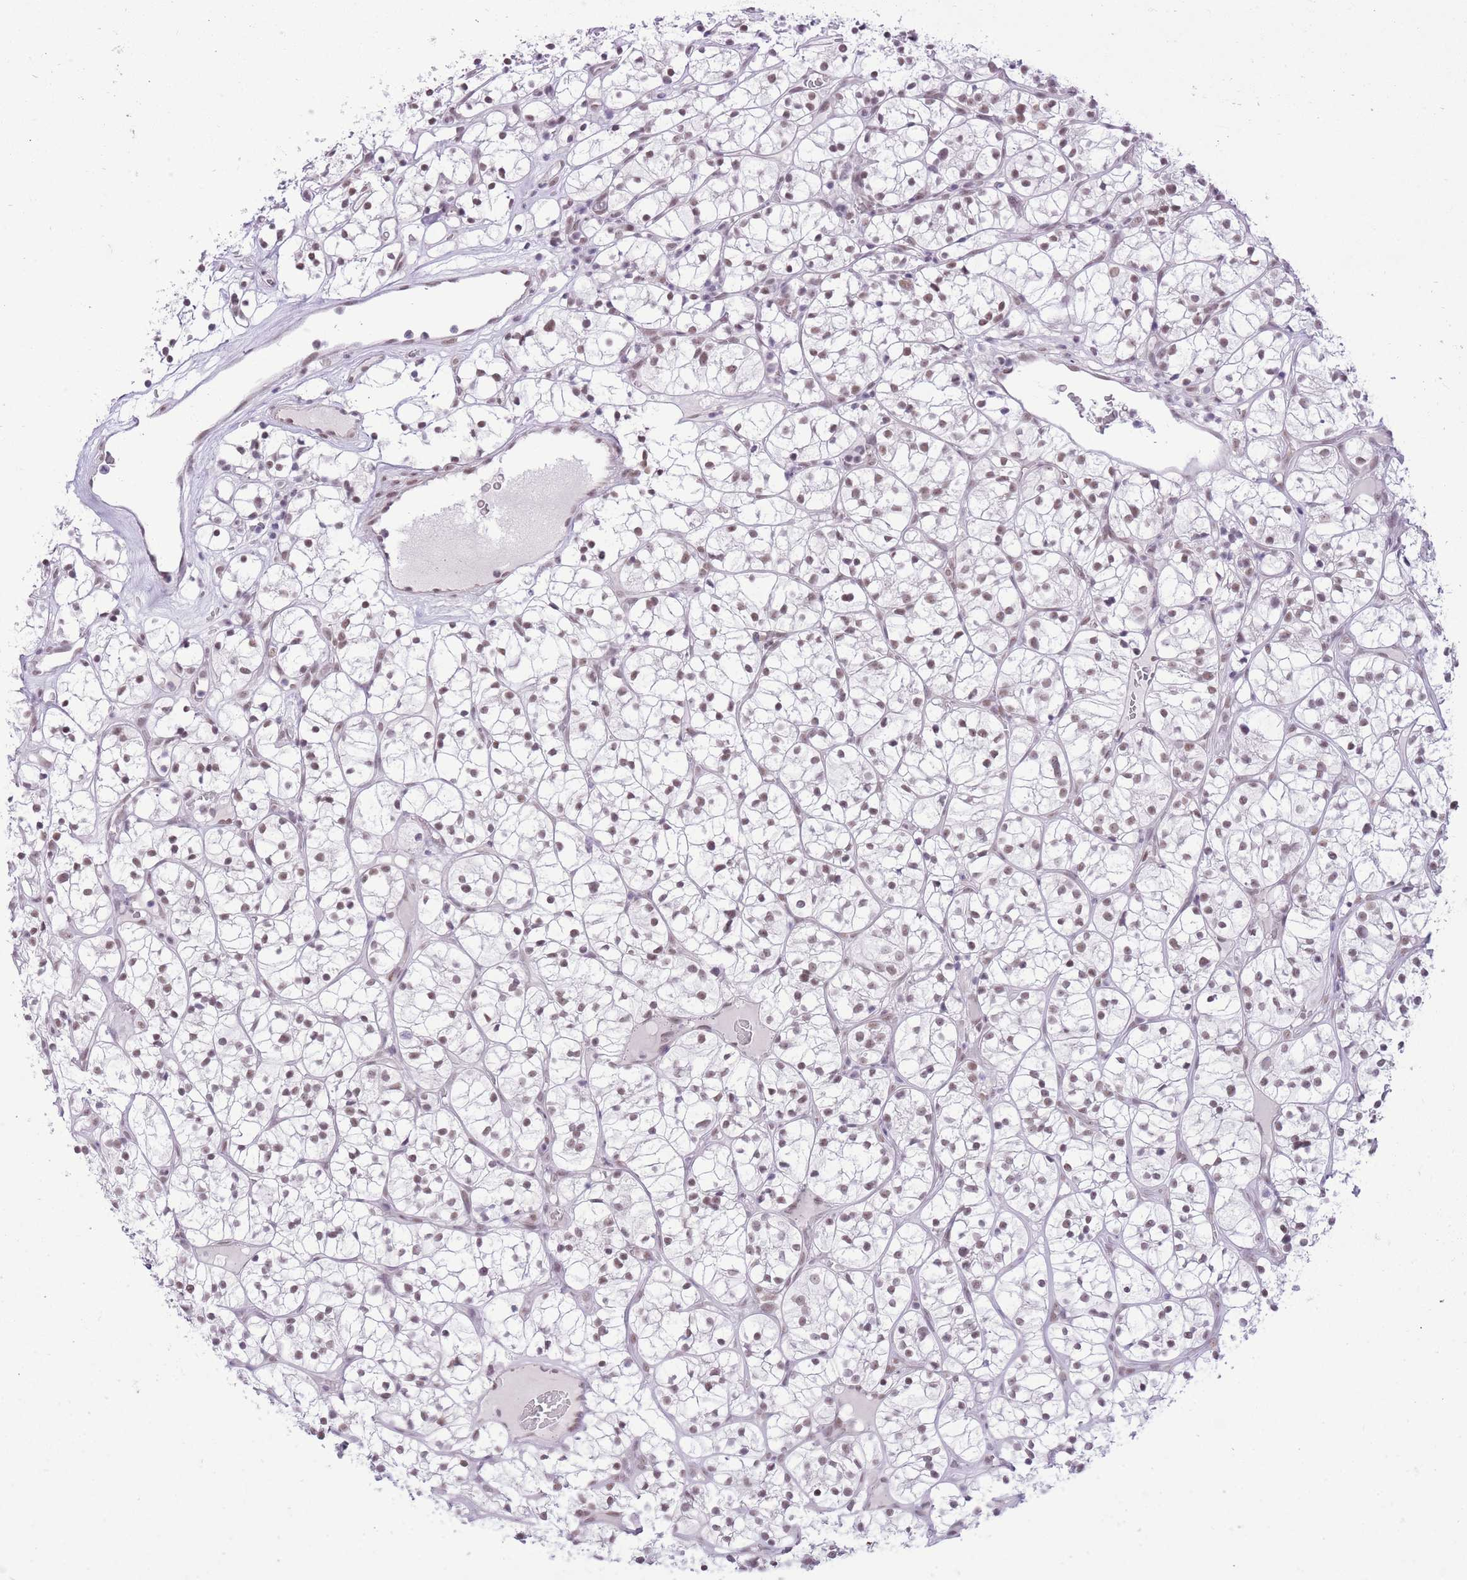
{"staining": {"intensity": "moderate", "quantity": ">75%", "location": "nuclear"}, "tissue": "renal cancer", "cell_type": "Tumor cells", "image_type": "cancer", "snomed": [{"axis": "morphology", "description": "Adenocarcinoma, NOS"}, {"axis": "topography", "description": "Kidney"}], "caption": "Moderate nuclear staining for a protein is appreciated in approximately >75% of tumor cells of renal cancer using IHC.", "gene": "ZBED5", "patient": {"sex": "female", "age": 64}}